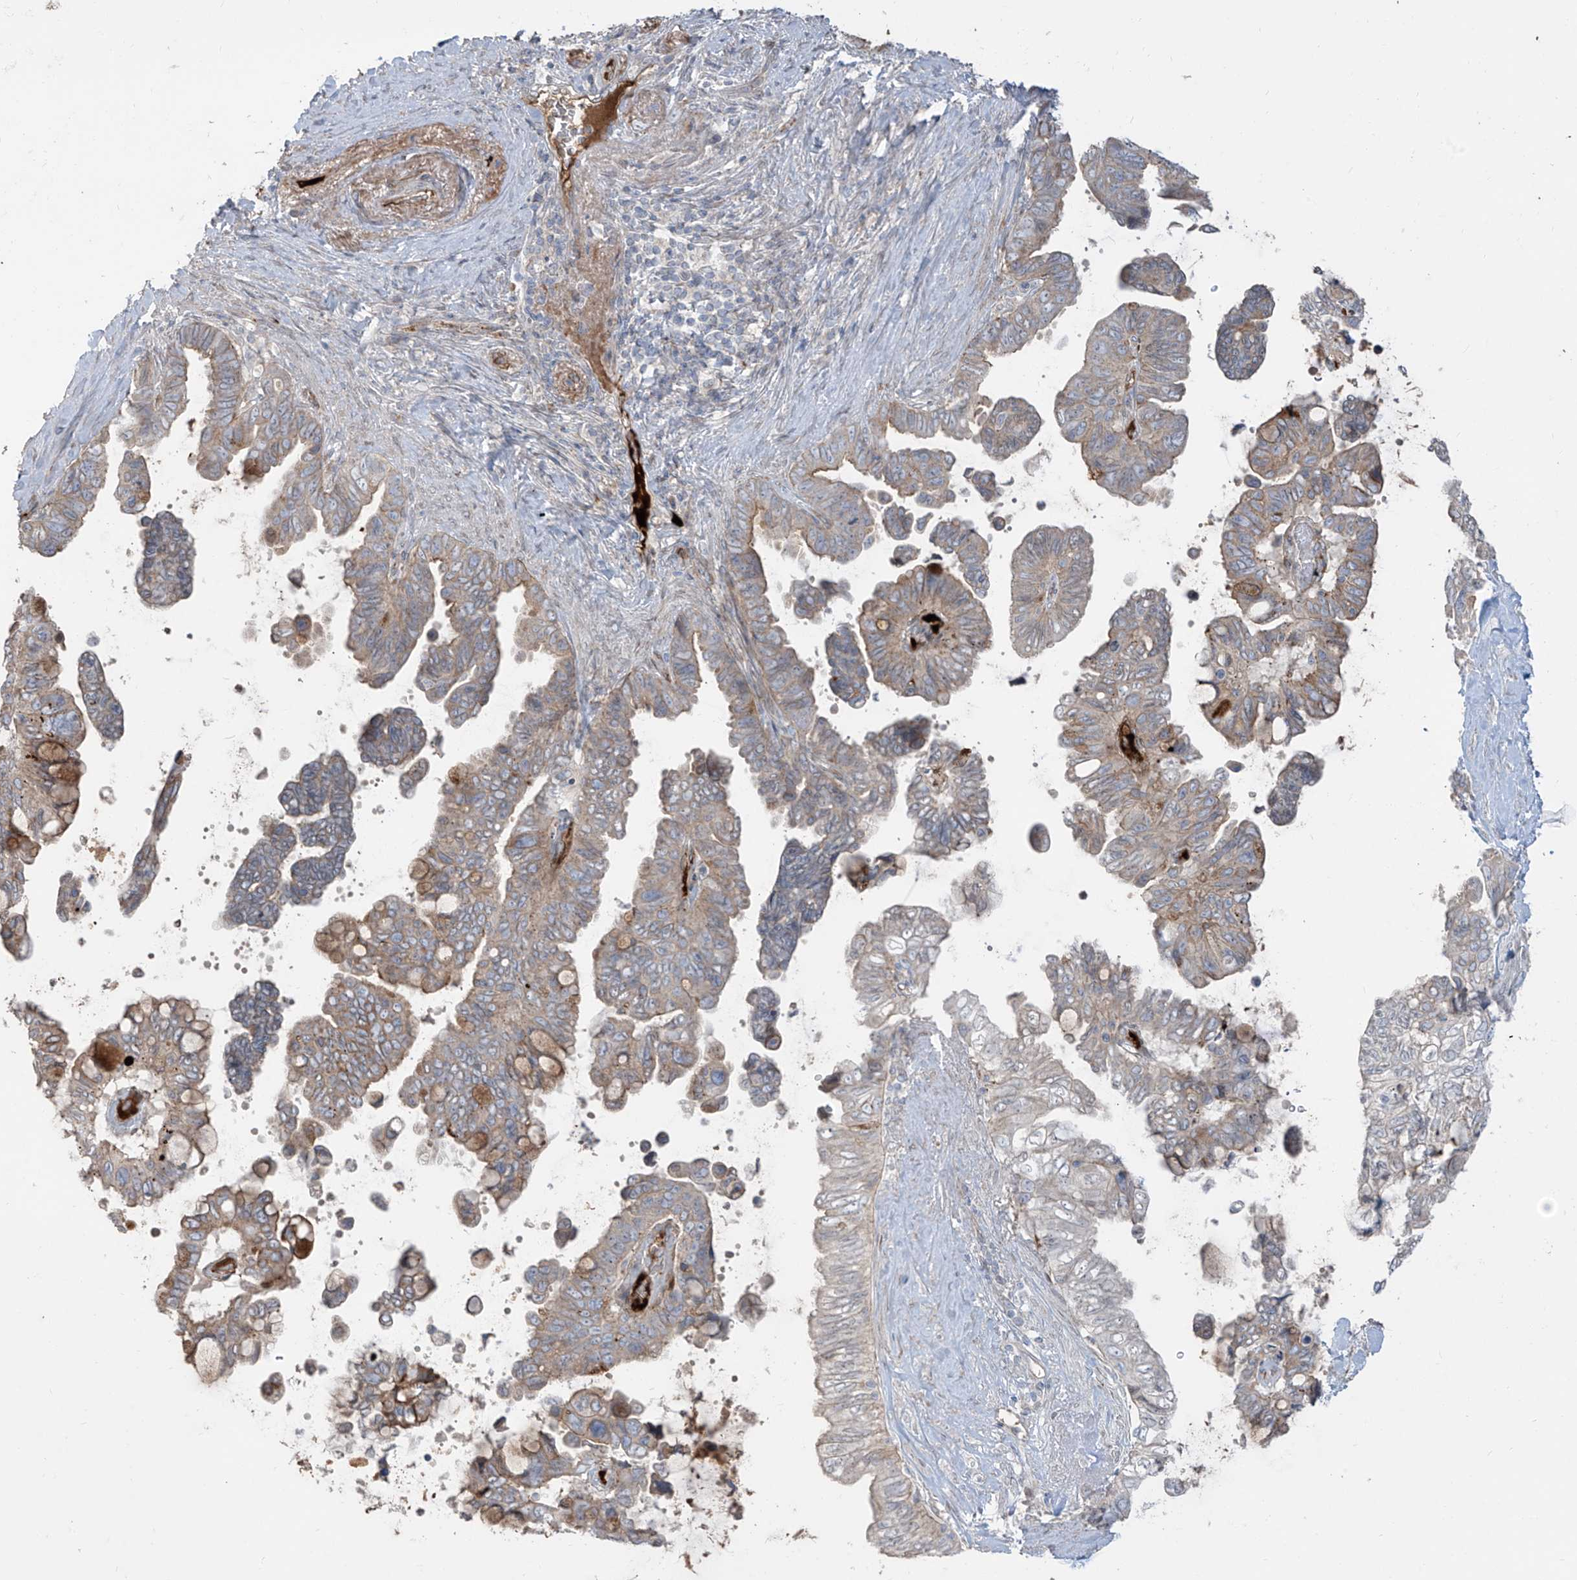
{"staining": {"intensity": "moderate", "quantity": "<25%", "location": "cytoplasmic/membranous"}, "tissue": "pancreatic cancer", "cell_type": "Tumor cells", "image_type": "cancer", "snomed": [{"axis": "morphology", "description": "Adenocarcinoma, NOS"}, {"axis": "topography", "description": "Pancreas"}], "caption": "About <25% of tumor cells in human pancreatic cancer show moderate cytoplasmic/membranous protein positivity as visualized by brown immunohistochemical staining.", "gene": "ABTB1", "patient": {"sex": "female", "age": 72}}